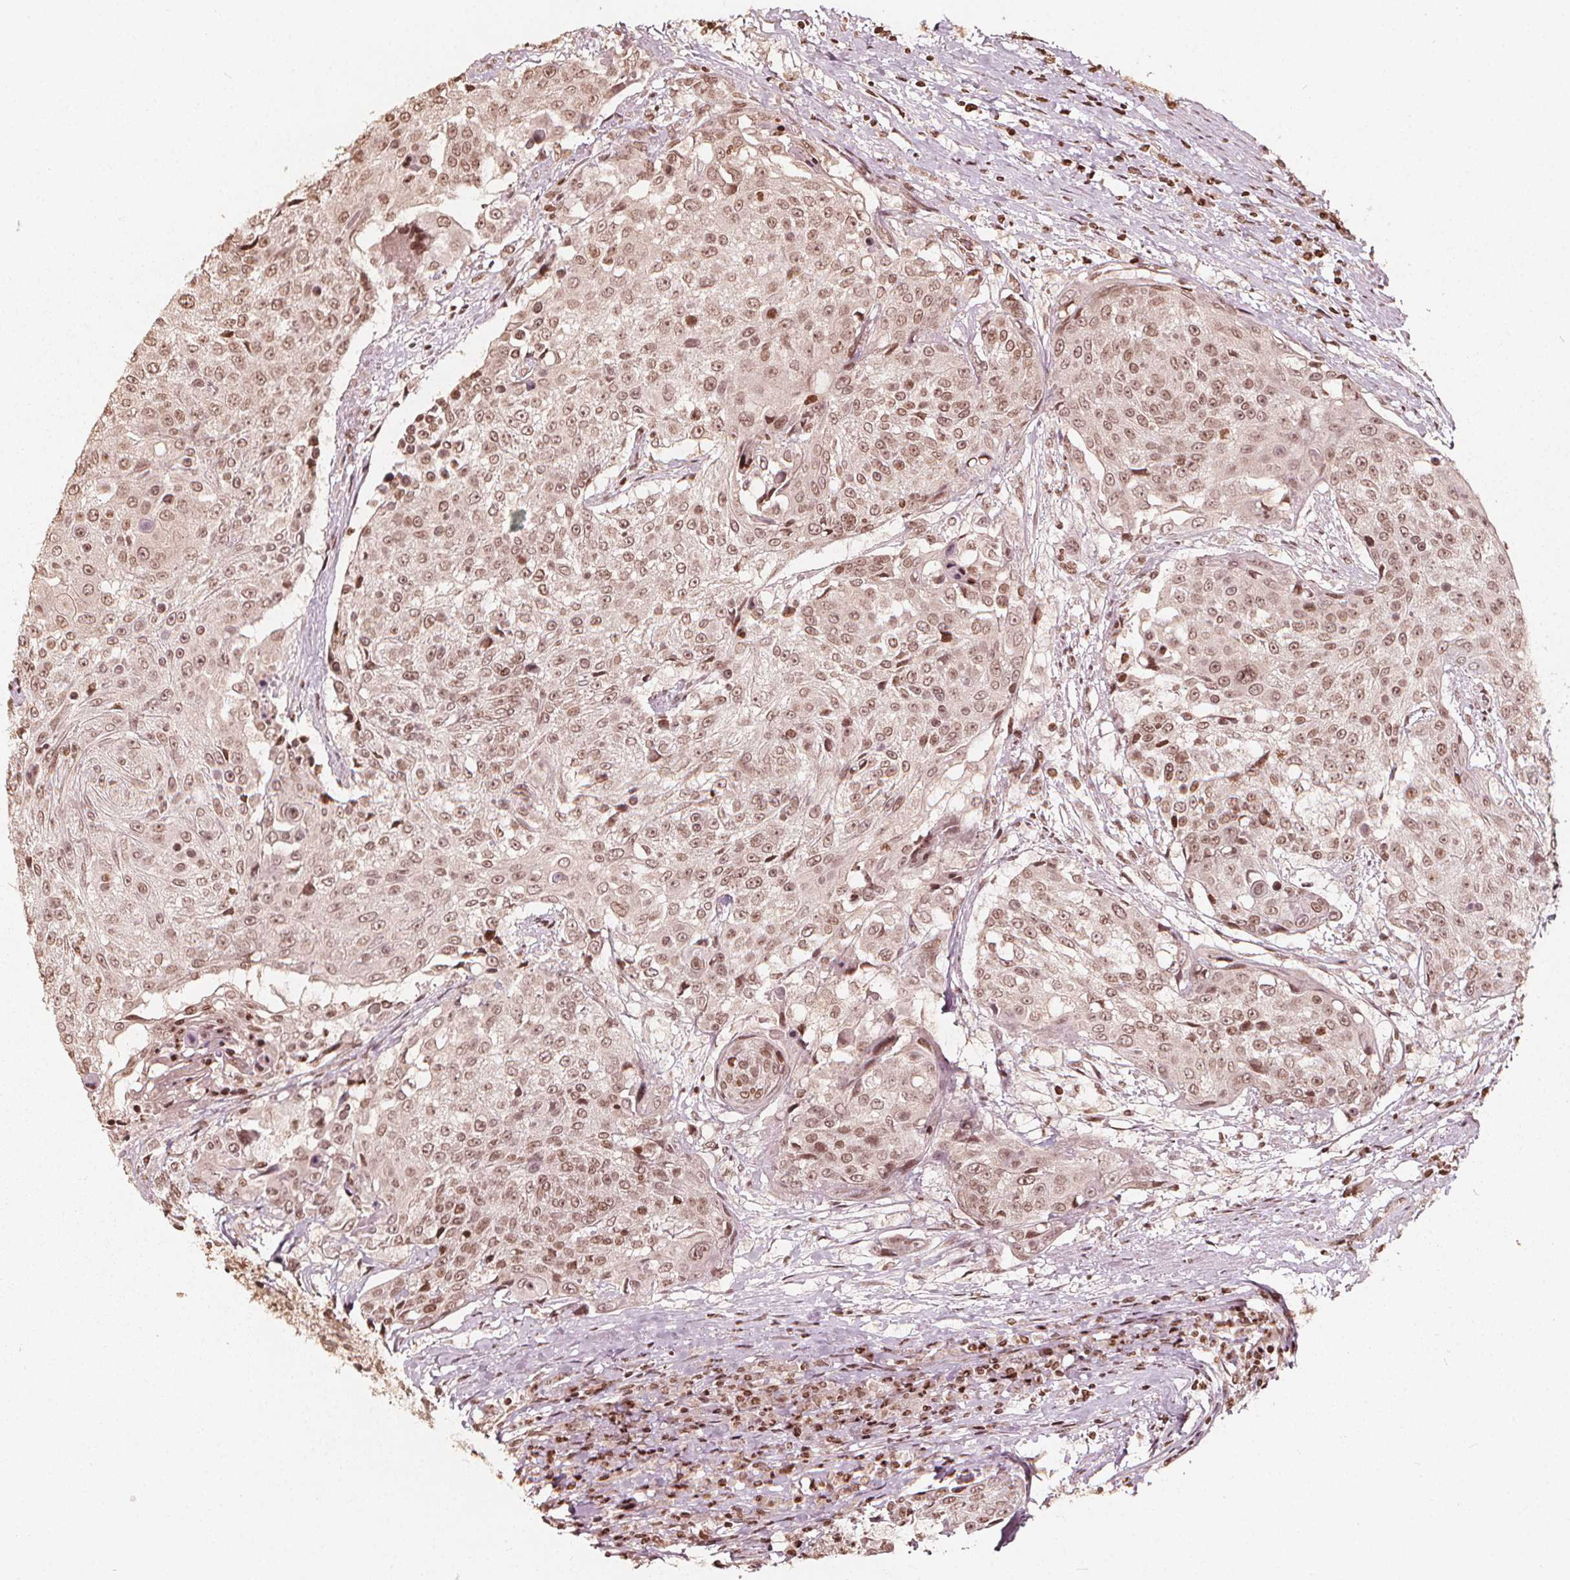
{"staining": {"intensity": "weak", "quantity": ">75%", "location": "nuclear"}, "tissue": "urothelial cancer", "cell_type": "Tumor cells", "image_type": "cancer", "snomed": [{"axis": "morphology", "description": "Urothelial carcinoma, High grade"}, {"axis": "topography", "description": "Urinary bladder"}], "caption": "Urothelial cancer was stained to show a protein in brown. There is low levels of weak nuclear expression in about >75% of tumor cells. The staining was performed using DAB, with brown indicating positive protein expression. Nuclei are stained blue with hematoxylin.", "gene": "H3C14", "patient": {"sex": "female", "age": 63}}